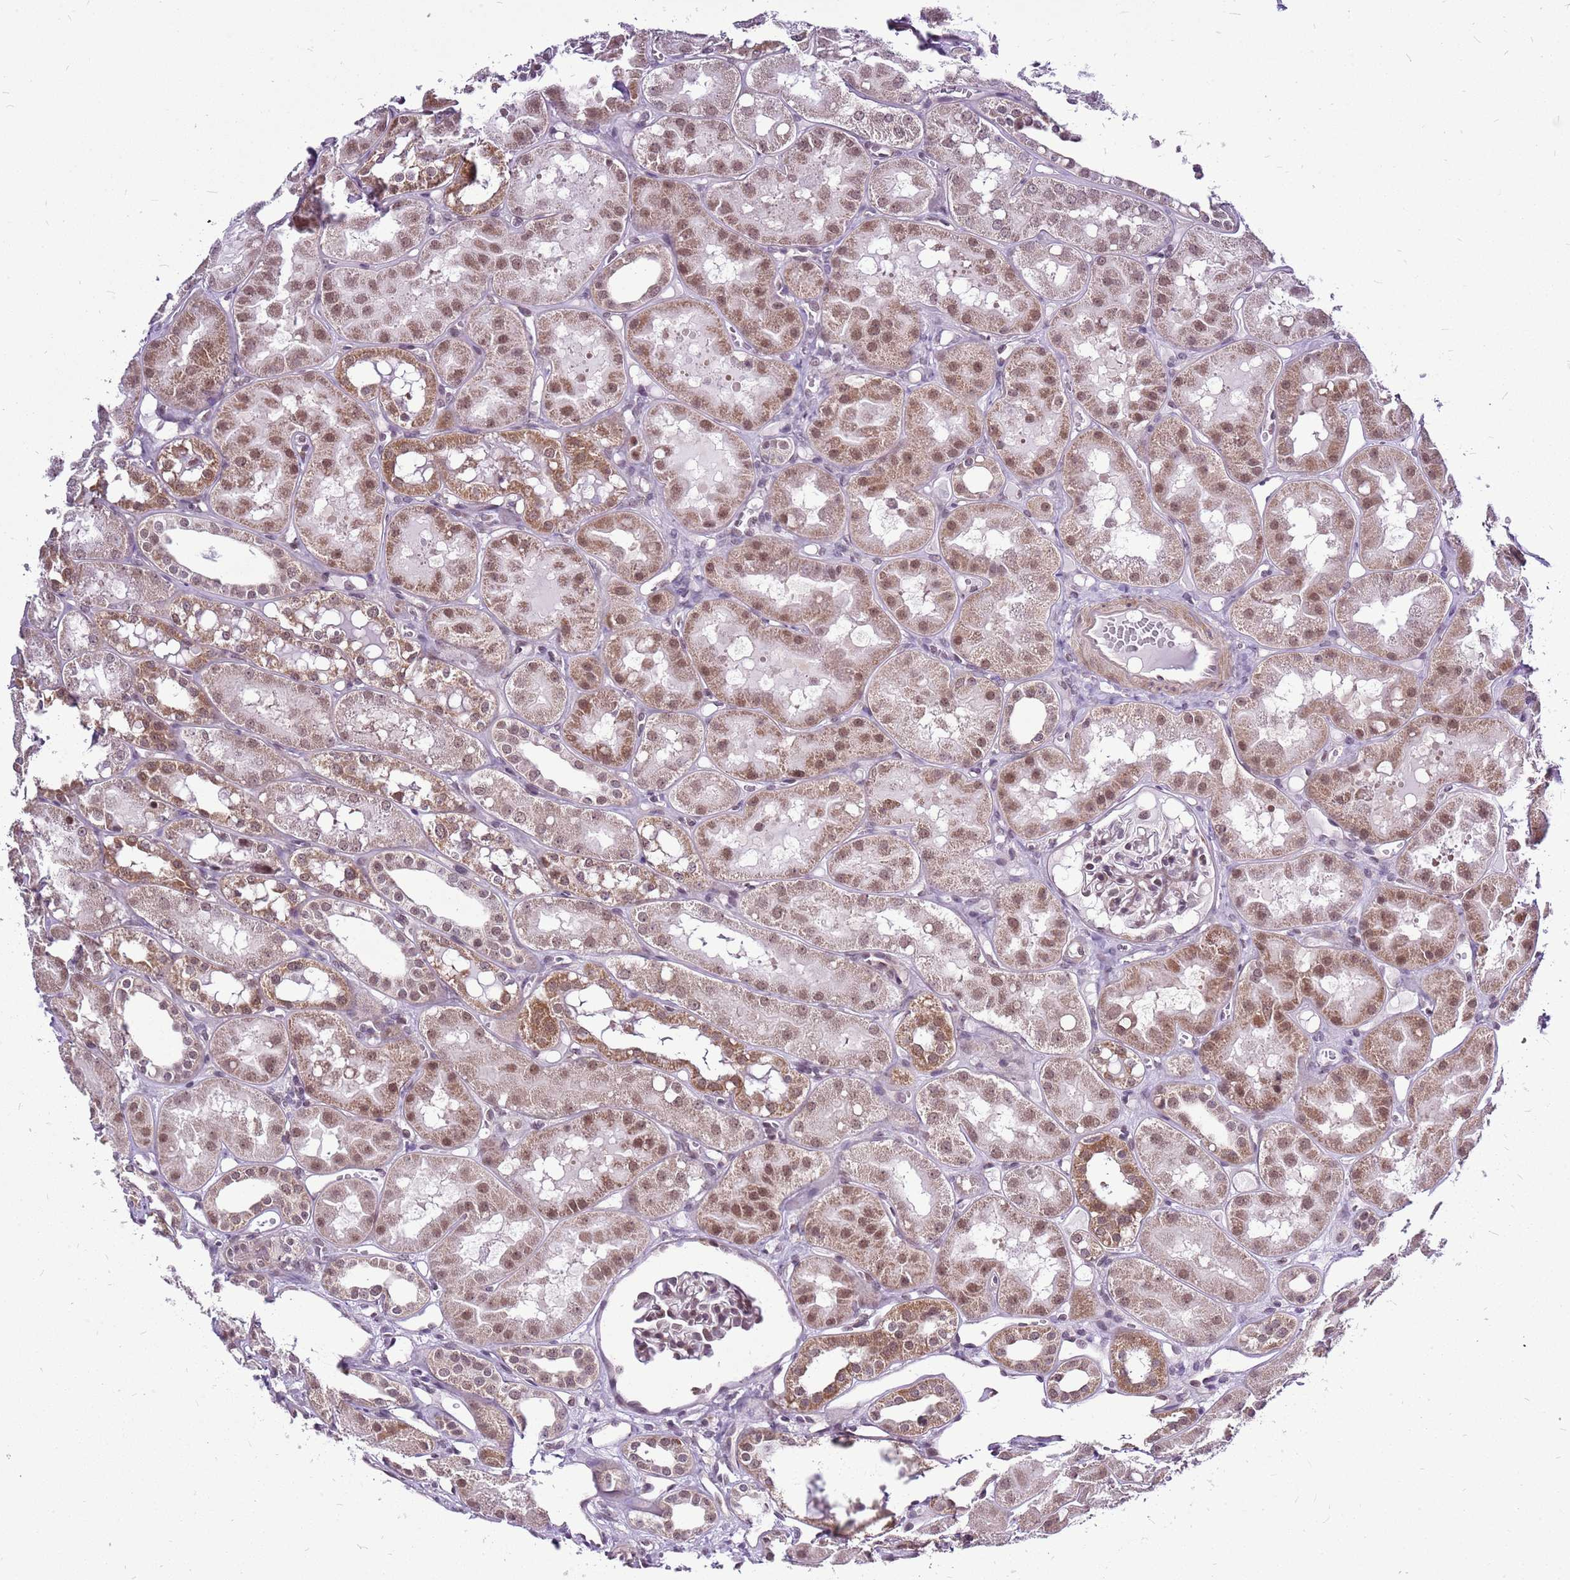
{"staining": {"intensity": "moderate", "quantity": "25%-75%", "location": "nuclear"}, "tissue": "kidney", "cell_type": "Cells in glomeruli", "image_type": "normal", "snomed": [{"axis": "morphology", "description": "Normal tissue, NOS"}, {"axis": "topography", "description": "Kidney"}], "caption": "This micrograph exhibits benign kidney stained with immunohistochemistry to label a protein in brown. The nuclear of cells in glomeruli show moderate positivity for the protein. Nuclei are counter-stained blue.", "gene": "CCDC166", "patient": {"sex": "male", "age": 16}}